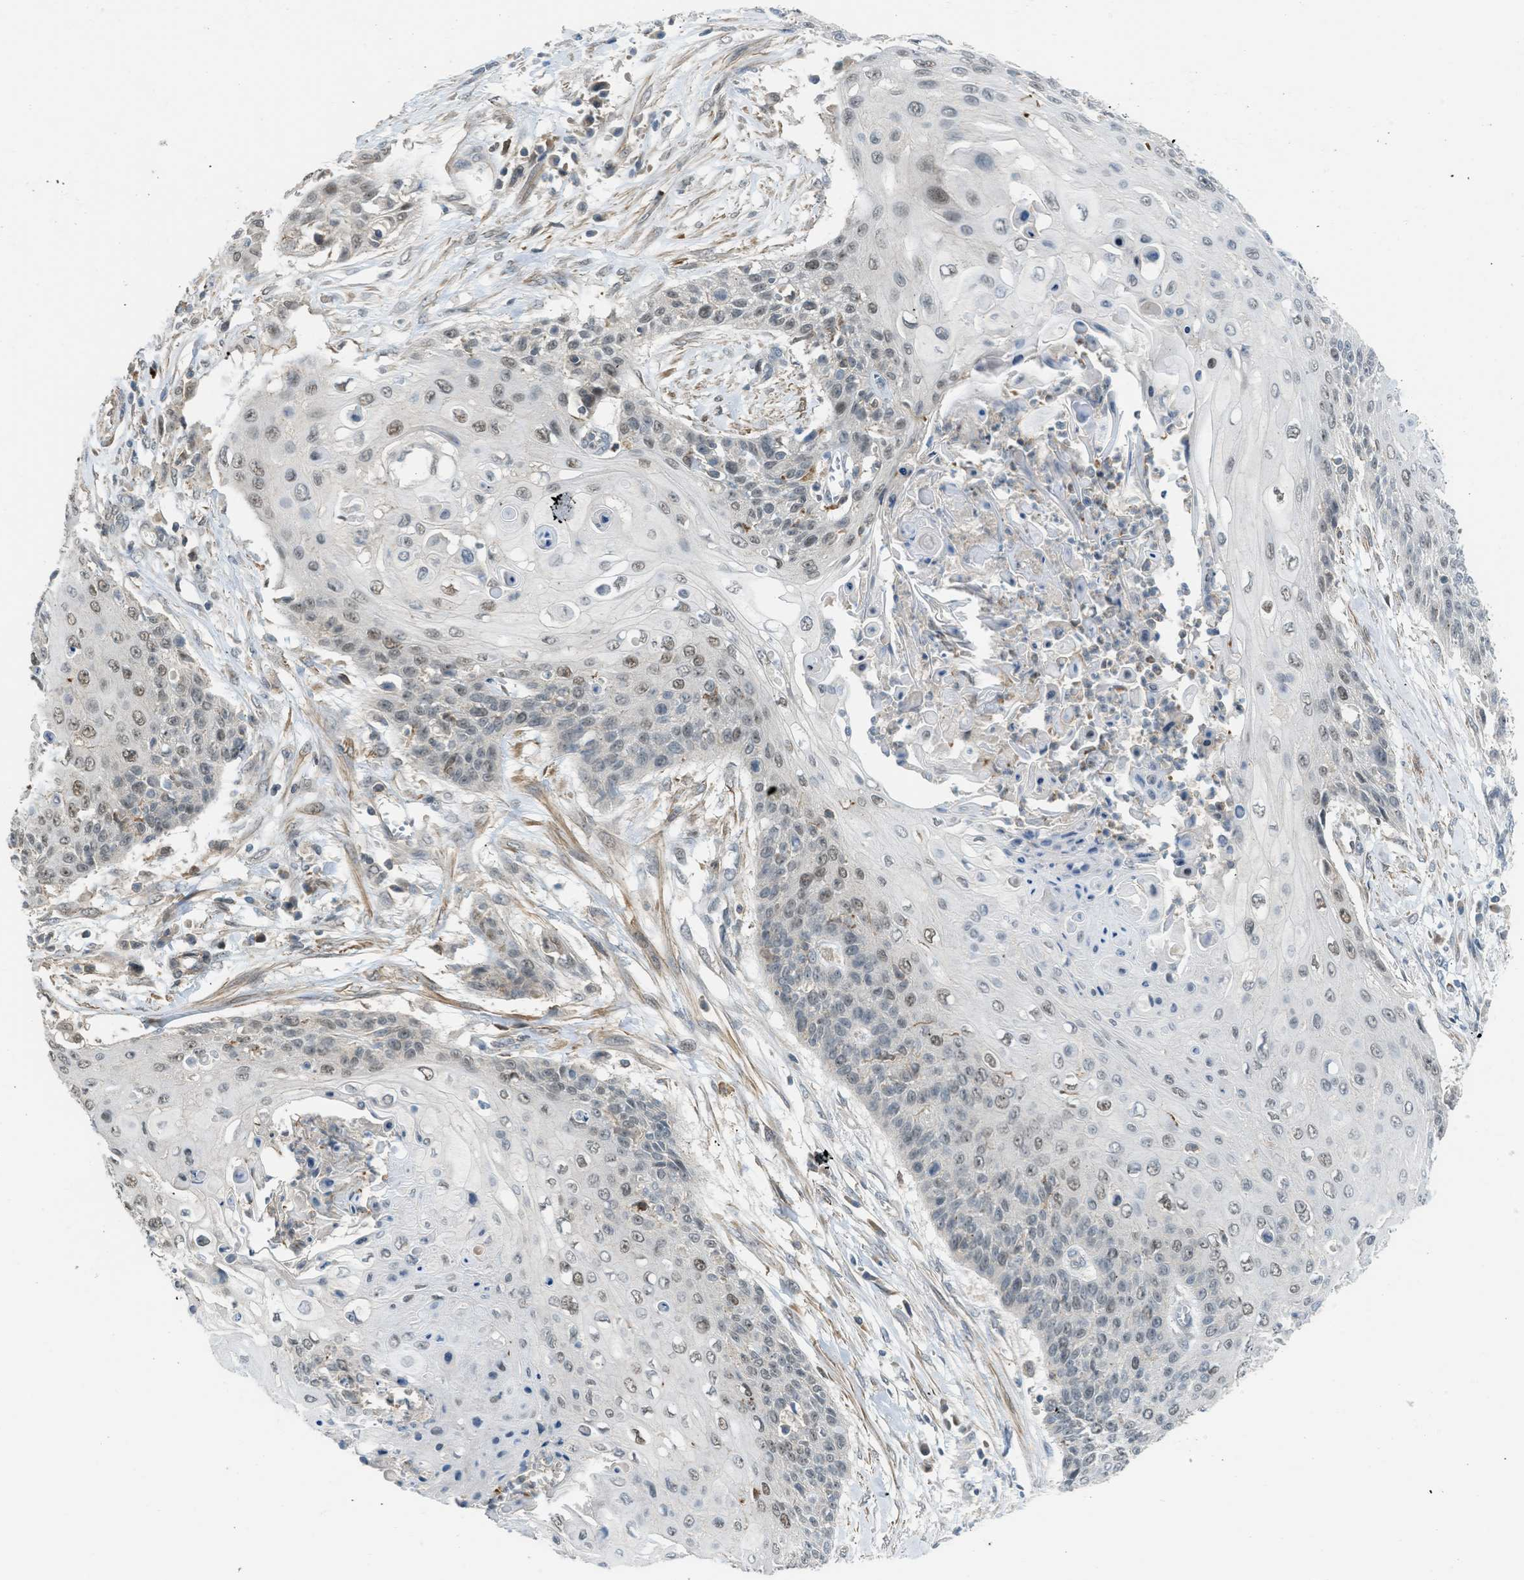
{"staining": {"intensity": "weak", "quantity": "<25%", "location": "nuclear"}, "tissue": "cervical cancer", "cell_type": "Tumor cells", "image_type": "cancer", "snomed": [{"axis": "morphology", "description": "Squamous cell carcinoma, NOS"}, {"axis": "topography", "description": "Cervix"}], "caption": "Immunohistochemical staining of cervical cancer (squamous cell carcinoma) displays no significant staining in tumor cells.", "gene": "TTBK2", "patient": {"sex": "female", "age": 39}}